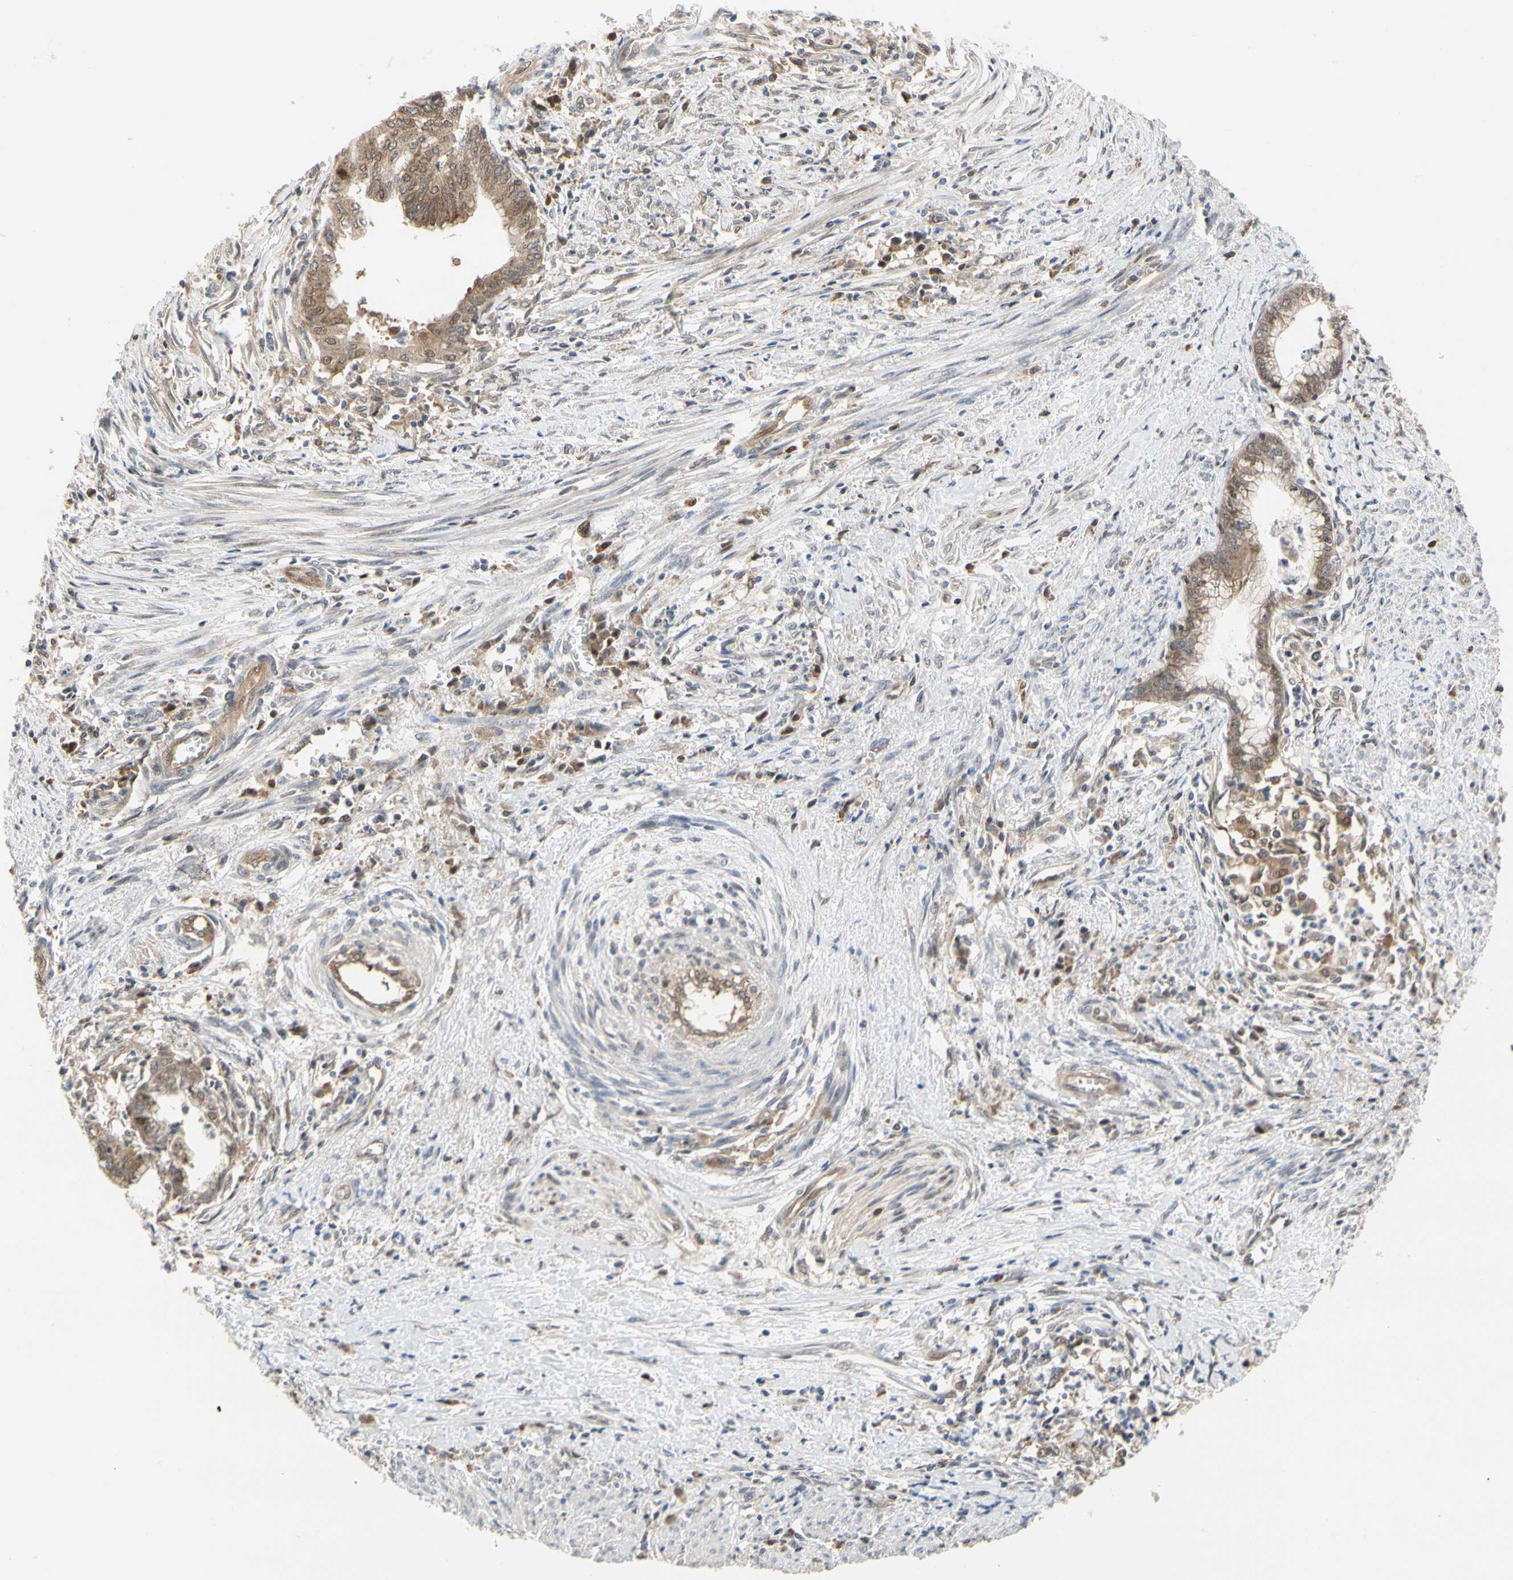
{"staining": {"intensity": "moderate", "quantity": ">75%", "location": "cytoplasmic/membranous"}, "tissue": "endometrial cancer", "cell_type": "Tumor cells", "image_type": "cancer", "snomed": [{"axis": "morphology", "description": "Necrosis, NOS"}, {"axis": "morphology", "description": "Adenocarcinoma, NOS"}, {"axis": "topography", "description": "Endometrium"}], "caption": "Human endometrial cancer stained with a protein marker exhibits moderate staining in tumor cells.", "gene": "CDK5", "patient": {"sex": "female", "age": 79}}